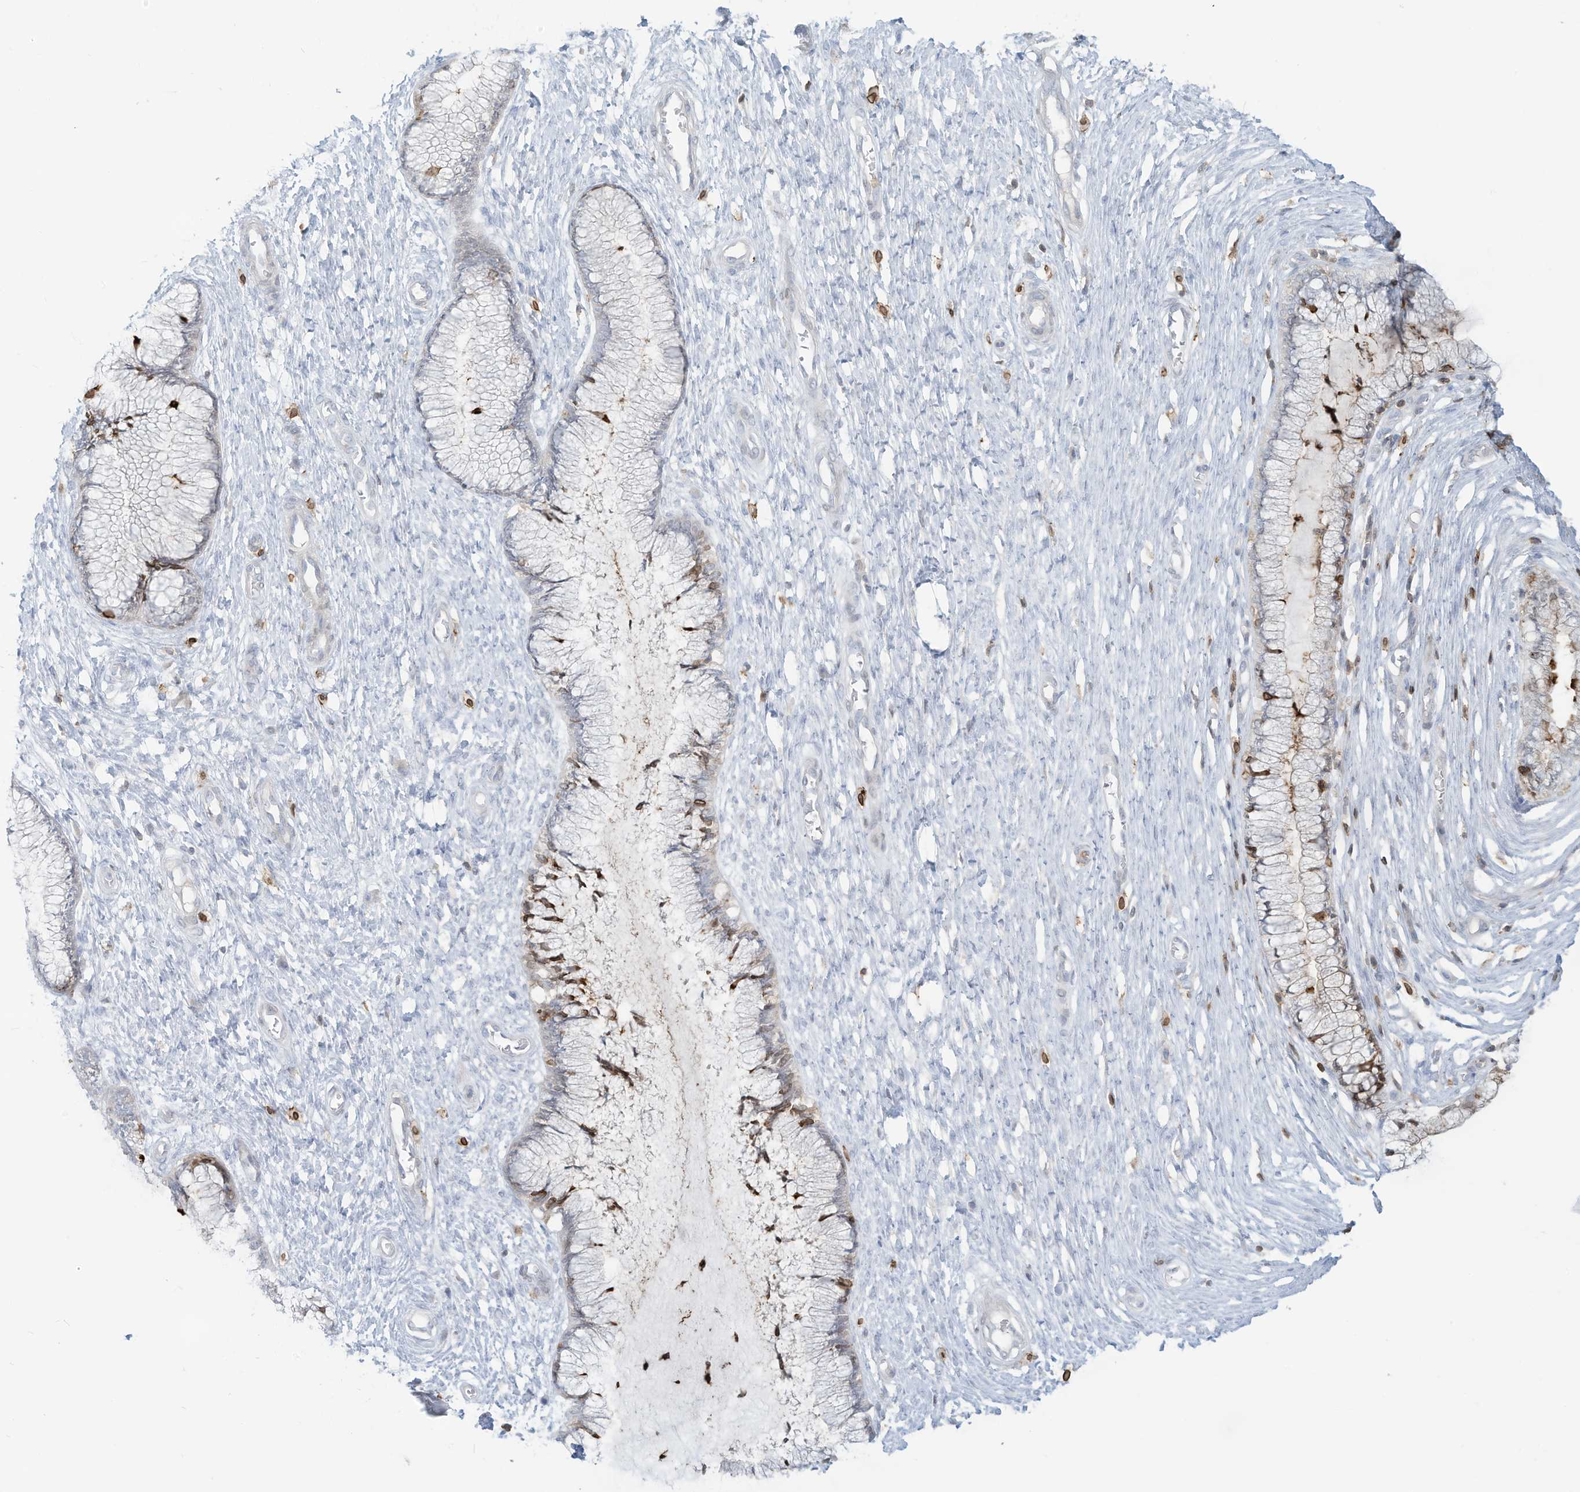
{"staining": {"intensity": "moderate", "quantity": "<25%", "location": "cytoplasmic/membranous"}, "tissue": "cervix", "cell_type": "Glandular cells", "image_type": "normal", "snomed": [{"axis": "morphology", "description": "Normal tissue, NOS"}, {"axis": "topography", "description": "Cervix"}], "caption": "High-magnification brightfield microscopy of unremarkable cervix stained with DAB (brown) and counterstained with hematoxylin (blue). glandular cells exhibit moderate cytoplasmic/membranous staining is appreciated in approximately<25% of cells. The protein is shown in brown color, while the nuclei are stained blue.", "gene": "NOTO", "patient": {"sex": "female", "age": 55}}